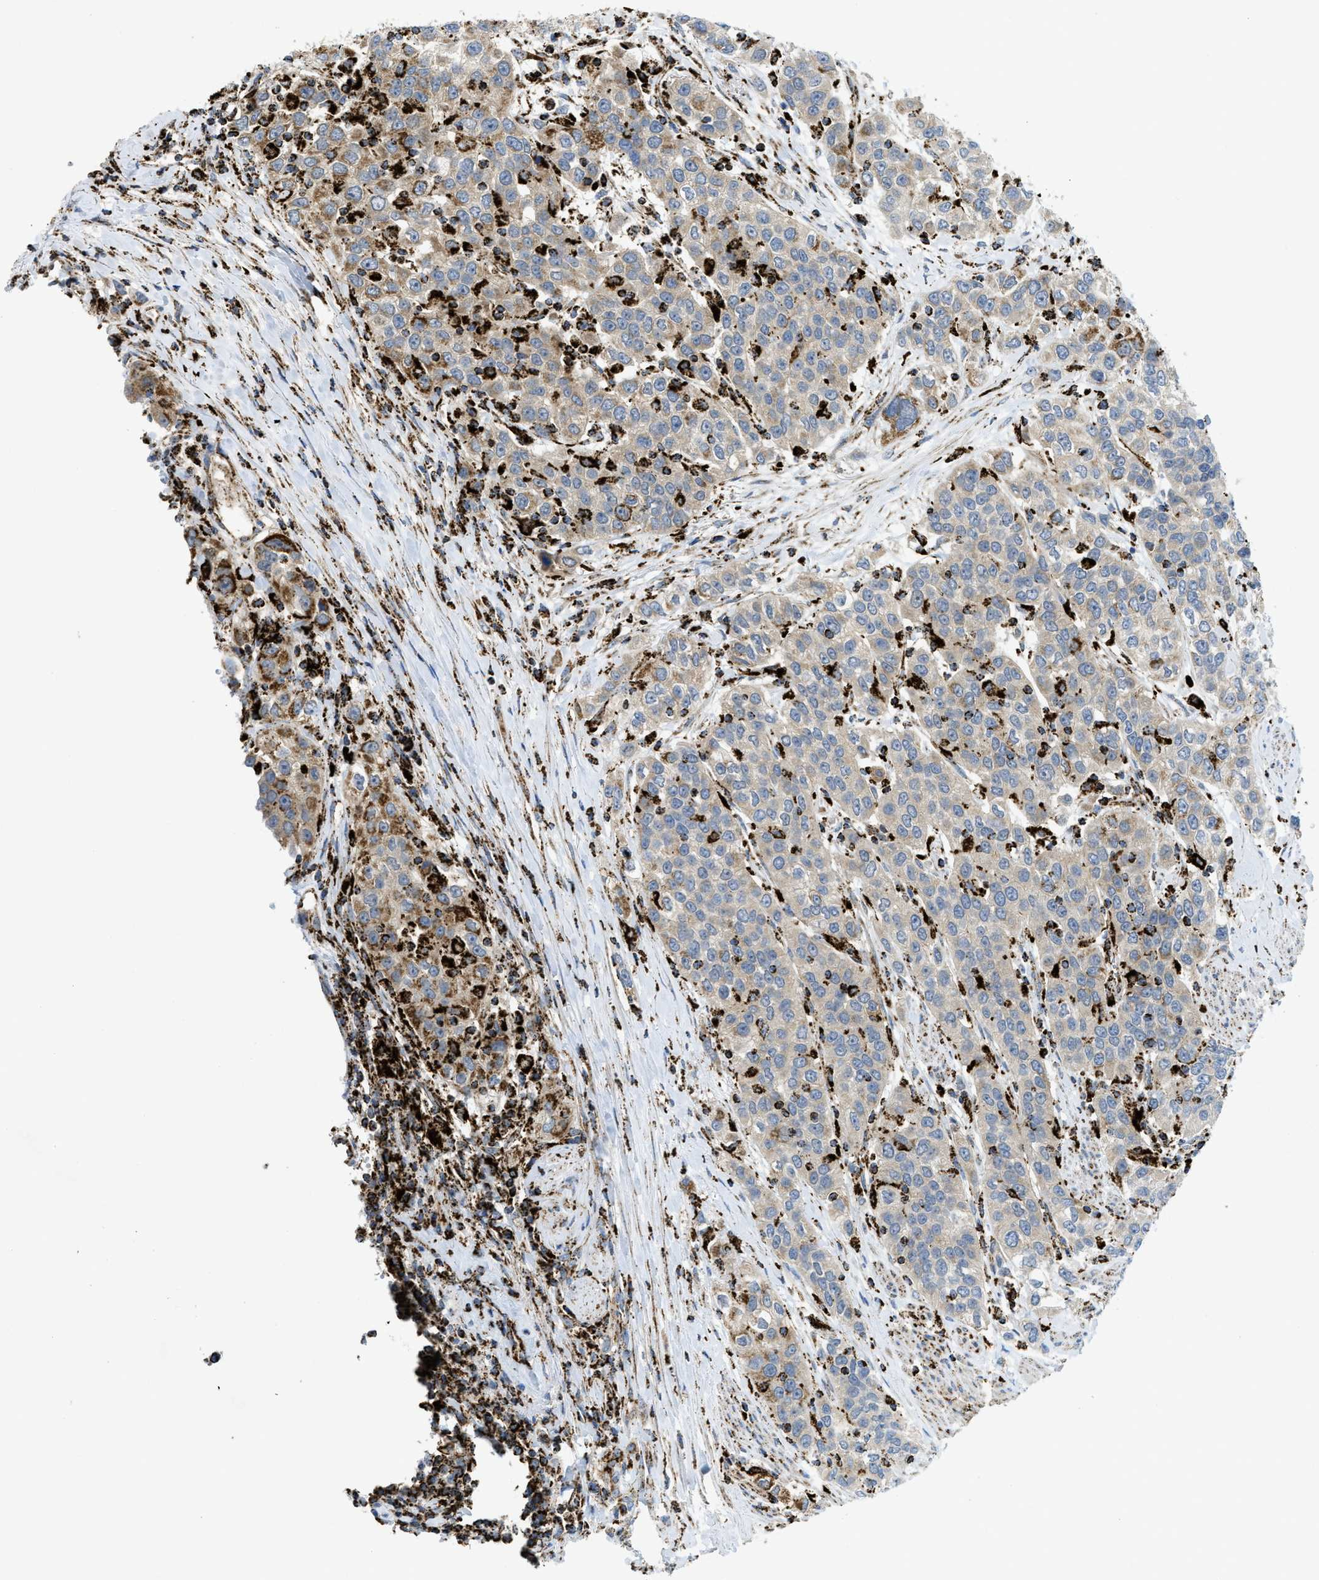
{"staining": {"intensity": "weak", "quantity": ">75%", "location": "cytoplasmic/membranous"}, "tissue": "urothelial cancer", "cell_type": "Tumor cells", "image_type": "cancer", "snomed": [{"axis": "morphology", "description": "Urothelial carcinoma, High grade"}, {"axis": "topography", "description": "Urinary bladder"}], "caption": "Tumor cells display low levels of weak cytoplasmic/membranous positivity in approximately >75% of cells in urothelial cancer.", "gene": "SQOR", "patient": {"sex": "female", "age": 80}}